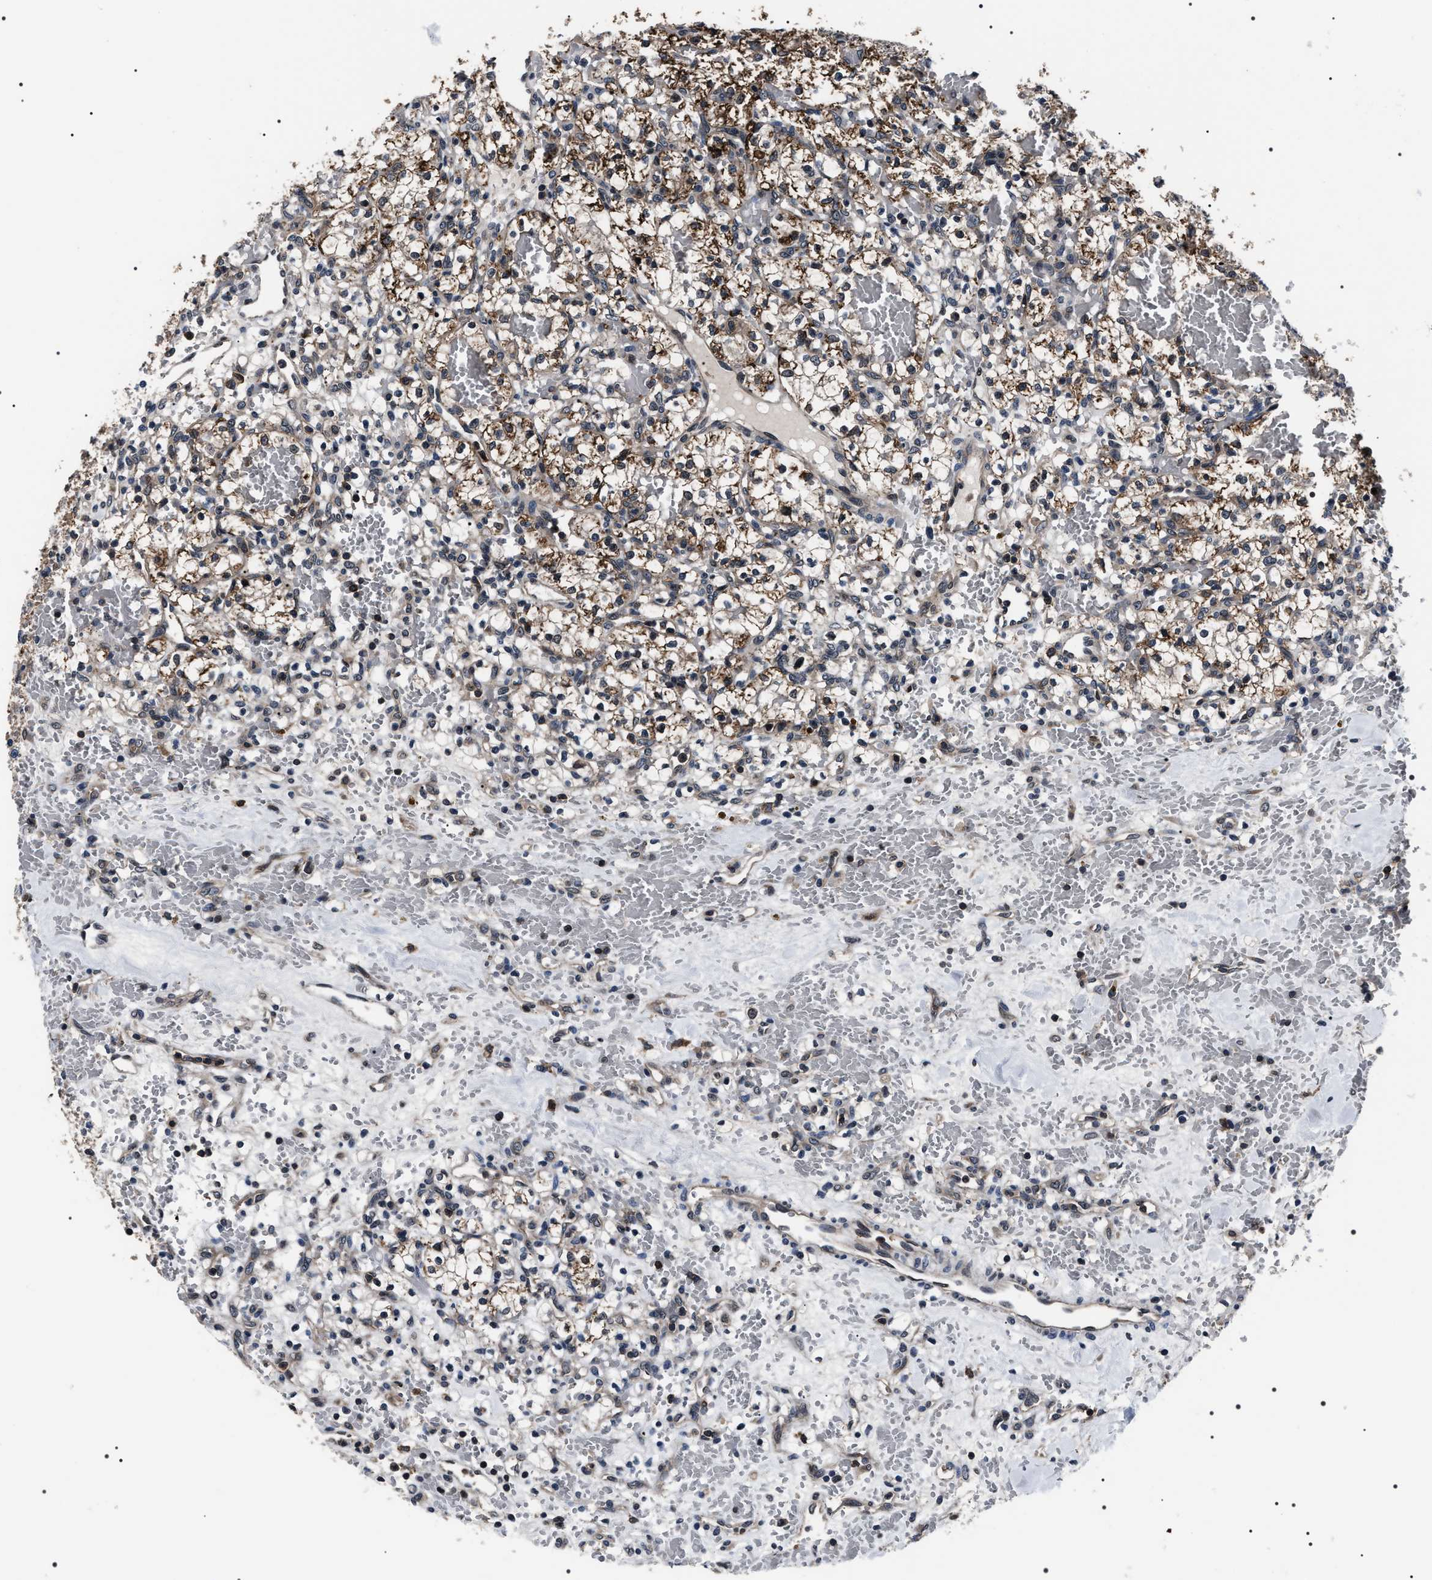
{"staining": {"intensity": "moderate", "quantity": ">75%", "location": "cytoplasmic/membranous"}, "tissue": "renal cancer", "cell_type": "Tumor cells", "image_type": "cancer", "snomed": [{"axis": "morphology", "description": "Adenocarcinoma, NOS"}, {"axis": "topography", "description": "Kidney"}], "caption": "Tumor cells reveal medium levels of moderate cytoplasmic/membranous expression in about >75% of cells in human renal cancer (adenocarcinoma).", "gene": "SIPA1", "patient": {"sex": "female", "age": 60}}